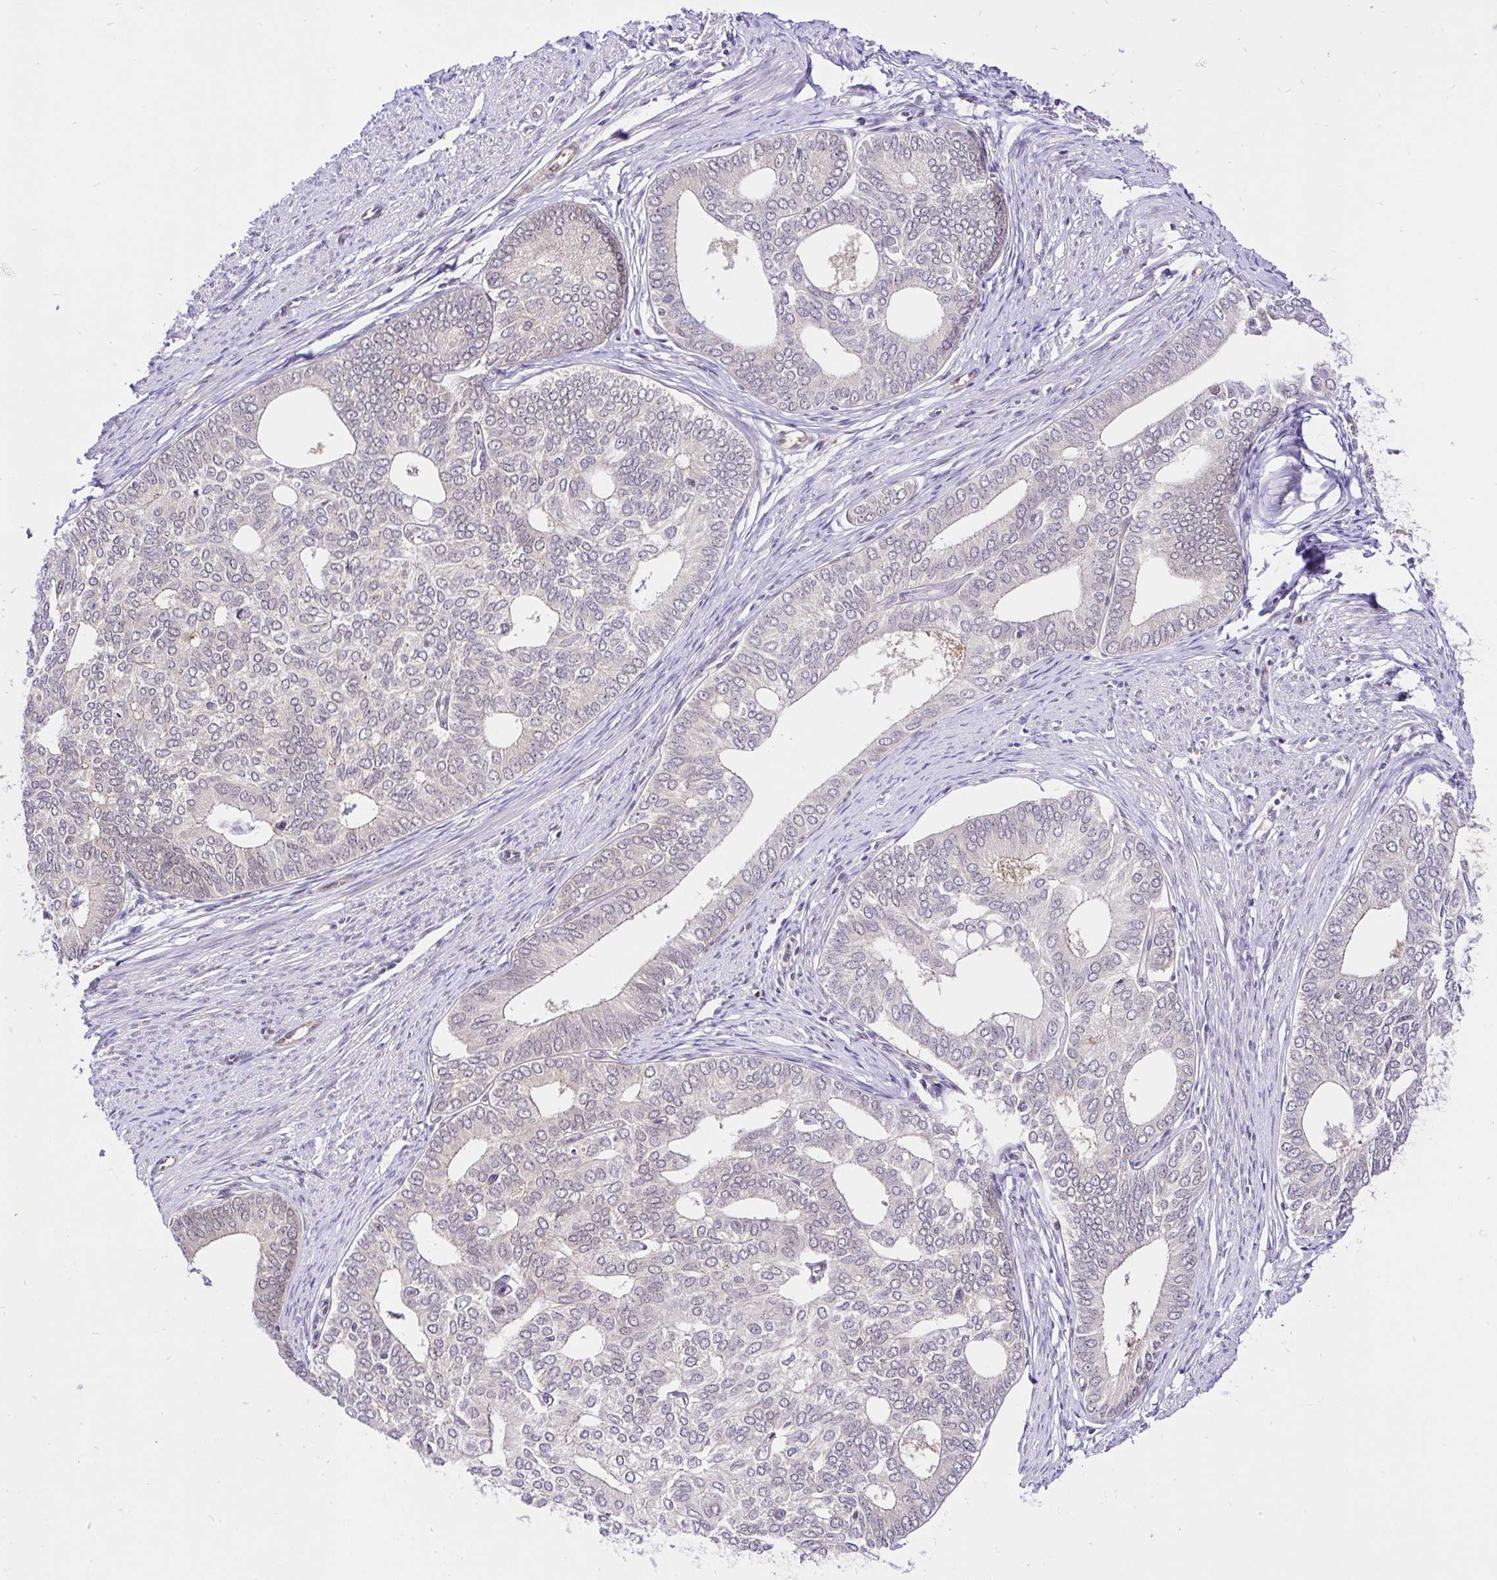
{"staining": {"intensity": "weak", "quantity": "25%-75%", "location": "cytoplasmic/membranous,nuclear"}, "tissue": "endometrial cancer", "cell_type": "Tumor cells", "image_type": "cancer", "snomed": [{"axis": "morphology", "description": "Adenocarcinoma, NOS"}, {"axis": "topography", "description": "Endometrium"}], "caption": "Weak cytoplasmic/membranous and nuclear protein staining is identified in approximately 25%-75% of tumor cells in endometrial cancer (adenocarcinoma).", "gene": "UBE2M", "patient": {"sex": "female", "age": 75}}